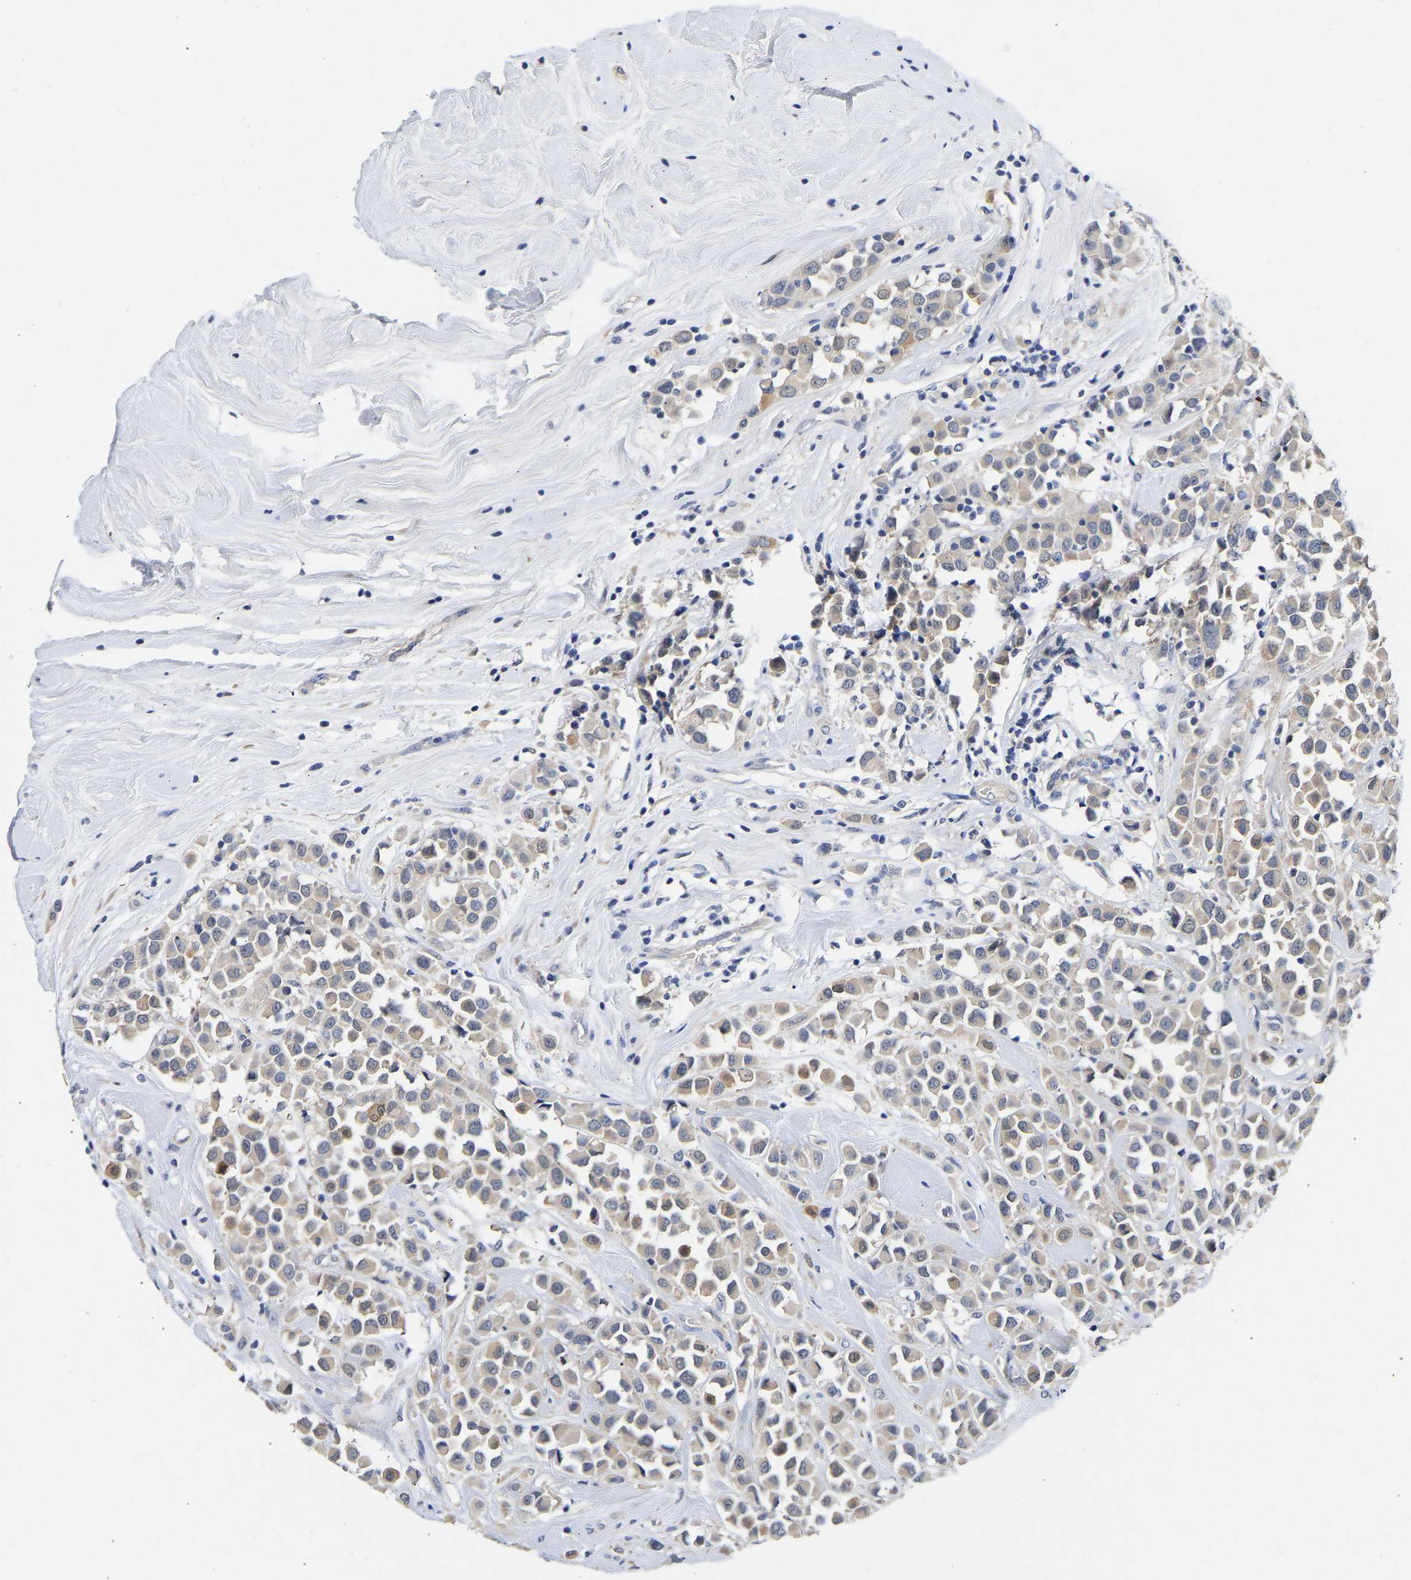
{"staining": {"intensity": "weak", "quantity": ">75%", "location": "cytoplasmic/membranous"}, "tissue": "breast cancer", "cell_type": "Tumor cells", "image_type": "cancer", "snomed": [{"axis": "morphology", "description": "Duct carcinoma"}, {"axis": "topography", "description": "Breast"}], "caption": "The image displays immunohistochemical staining of breast cancer. There is weak cytoplasmic/membranous expression is appreciated in approximately >75% of tumor cells. The protein is shown in brown color, while the nuclei are stained blue.", "gene": "CCDC6", "patient": {"sex": "female", "age": 61}}